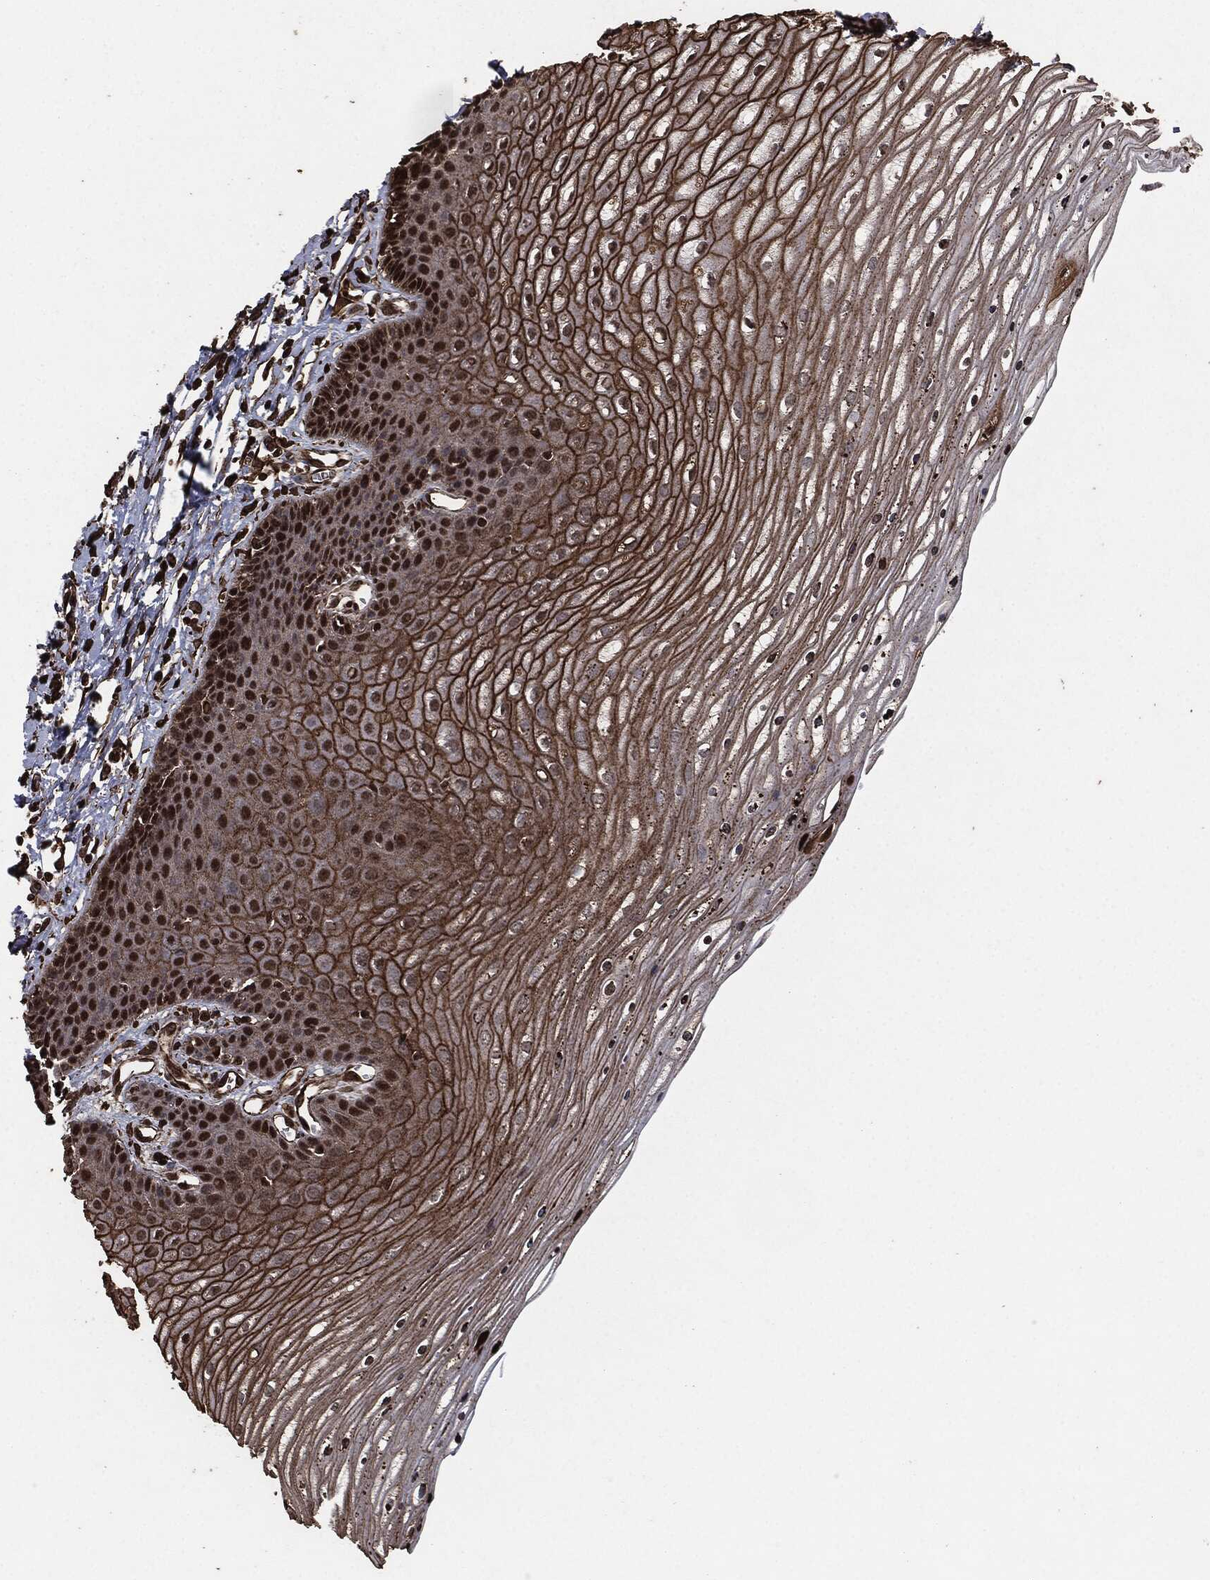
{"staining": {"intensity": "strong", "quantity": ">75%", "location": "cytoplasmic/membranous,nuclear"}, "tissue": "cervix", "cell_type": "Glandular cells", "image_type": "normal", "snomed": [{"axis": "morphology", "description": "Normal tissue, NOS"}, {"axis": "topography", "description": "Cervix"}], "caption": "A brown stain labels strong cytoplasmic/membranous,nuclear positivity of a protein in glandular cells of benign cervix.", "gene": "EGFR", "patient": {"sex": "female", "age": 35}}